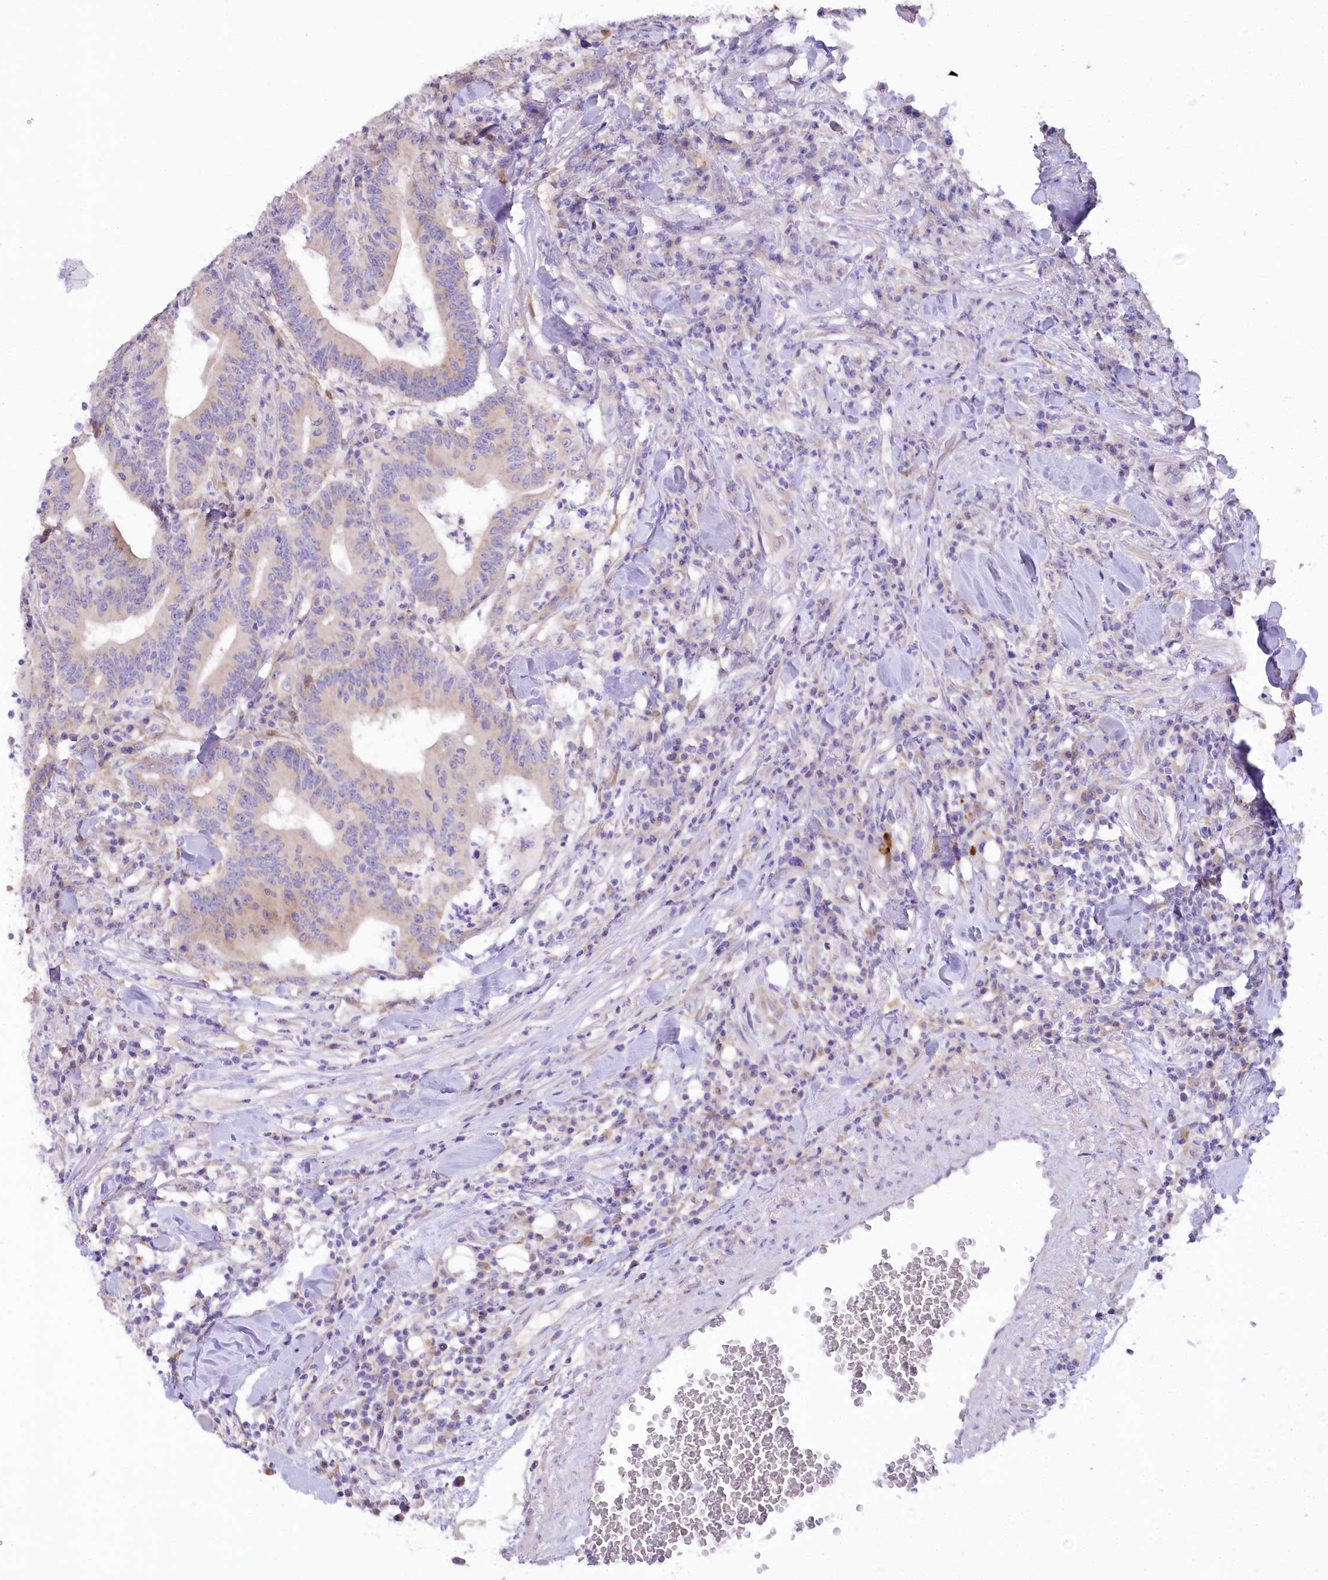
{"staining": {"intensity": "weak", "quantity": "25%-75%", "location": "cytoplasmic/membranous"}, "tissue": "colorectal cancer", "cell_type": "Tumor cells", "image_type": "cancer", "snomed": [{"axis": "morphology", "description": "Adenocarcinoma, NOS"}, {"axis": "topography", "description": "Colon"}], "caption": "A micrograph of human colorectal cancer stained for a protein displays weak cytoplasmic/membranous brown staining in tumor cells.", "gene": "MYOZ1", "patient": {"sex": "female", "age": 66}}